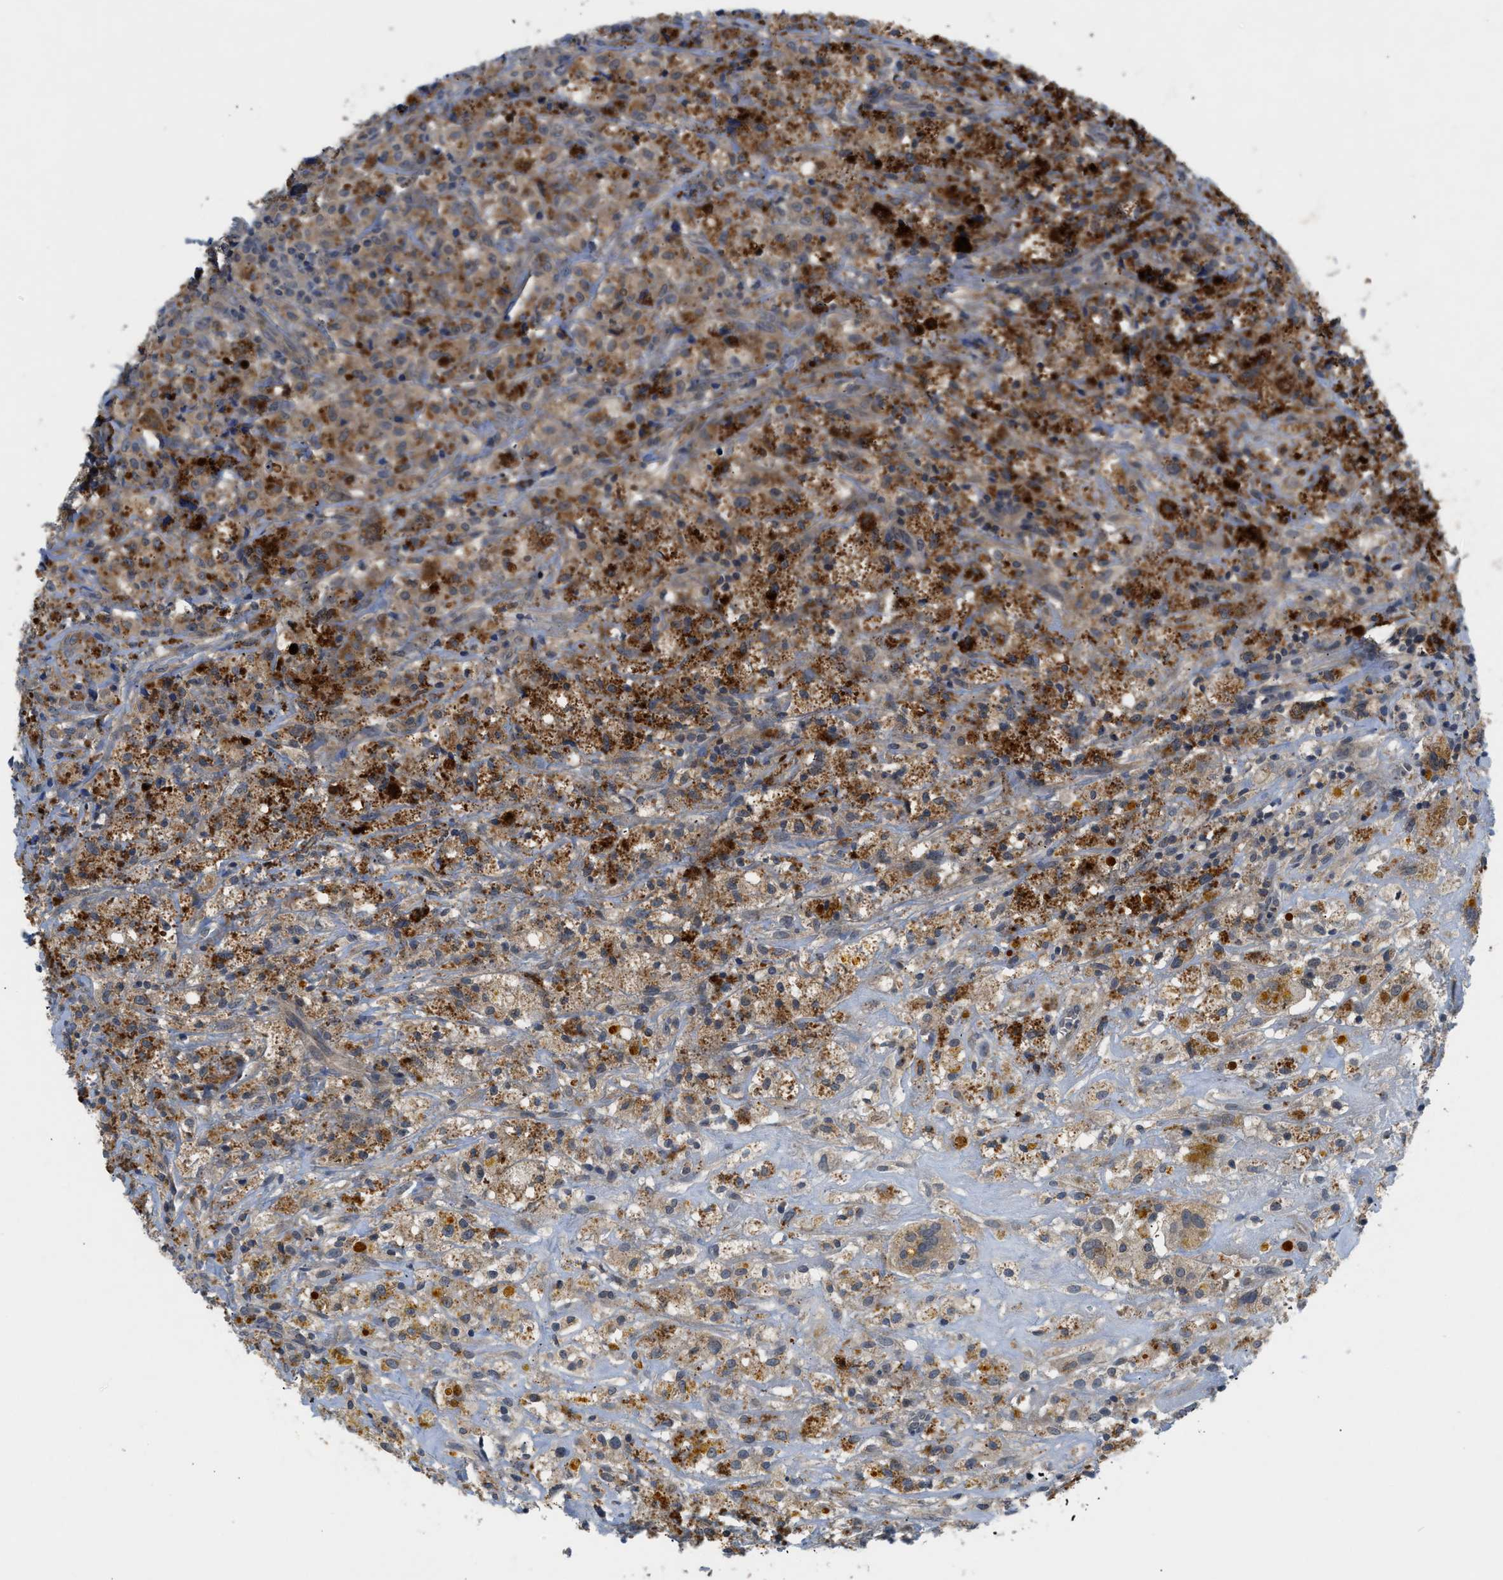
{"staining": {"intensity": "moderate", "quantity": ">75%", "location": "cytoplasmic/membranous"}, "tissue": "testis cancer", "cell_type": "Tumor cells", "image_type": "cancer", "snomed": [{"axis": "morphology", "description": "Carcinoma, Embryonal, NOS"}, {"axis": "topography", "description": "Testis"}], "caption": "Immunohistochemistry (IHC) image of neoplastic tissue: testis embryonal carcinoma stained using immunohistochemistry shows medium levels of moderate protein expression localized specifically in the cytoplasmic/membranous of tumor cells, appearing as a cytoplasmic/membranous brown color.", "gene": "PDE7A", "patient": {"sex": "male", "age": 2}}